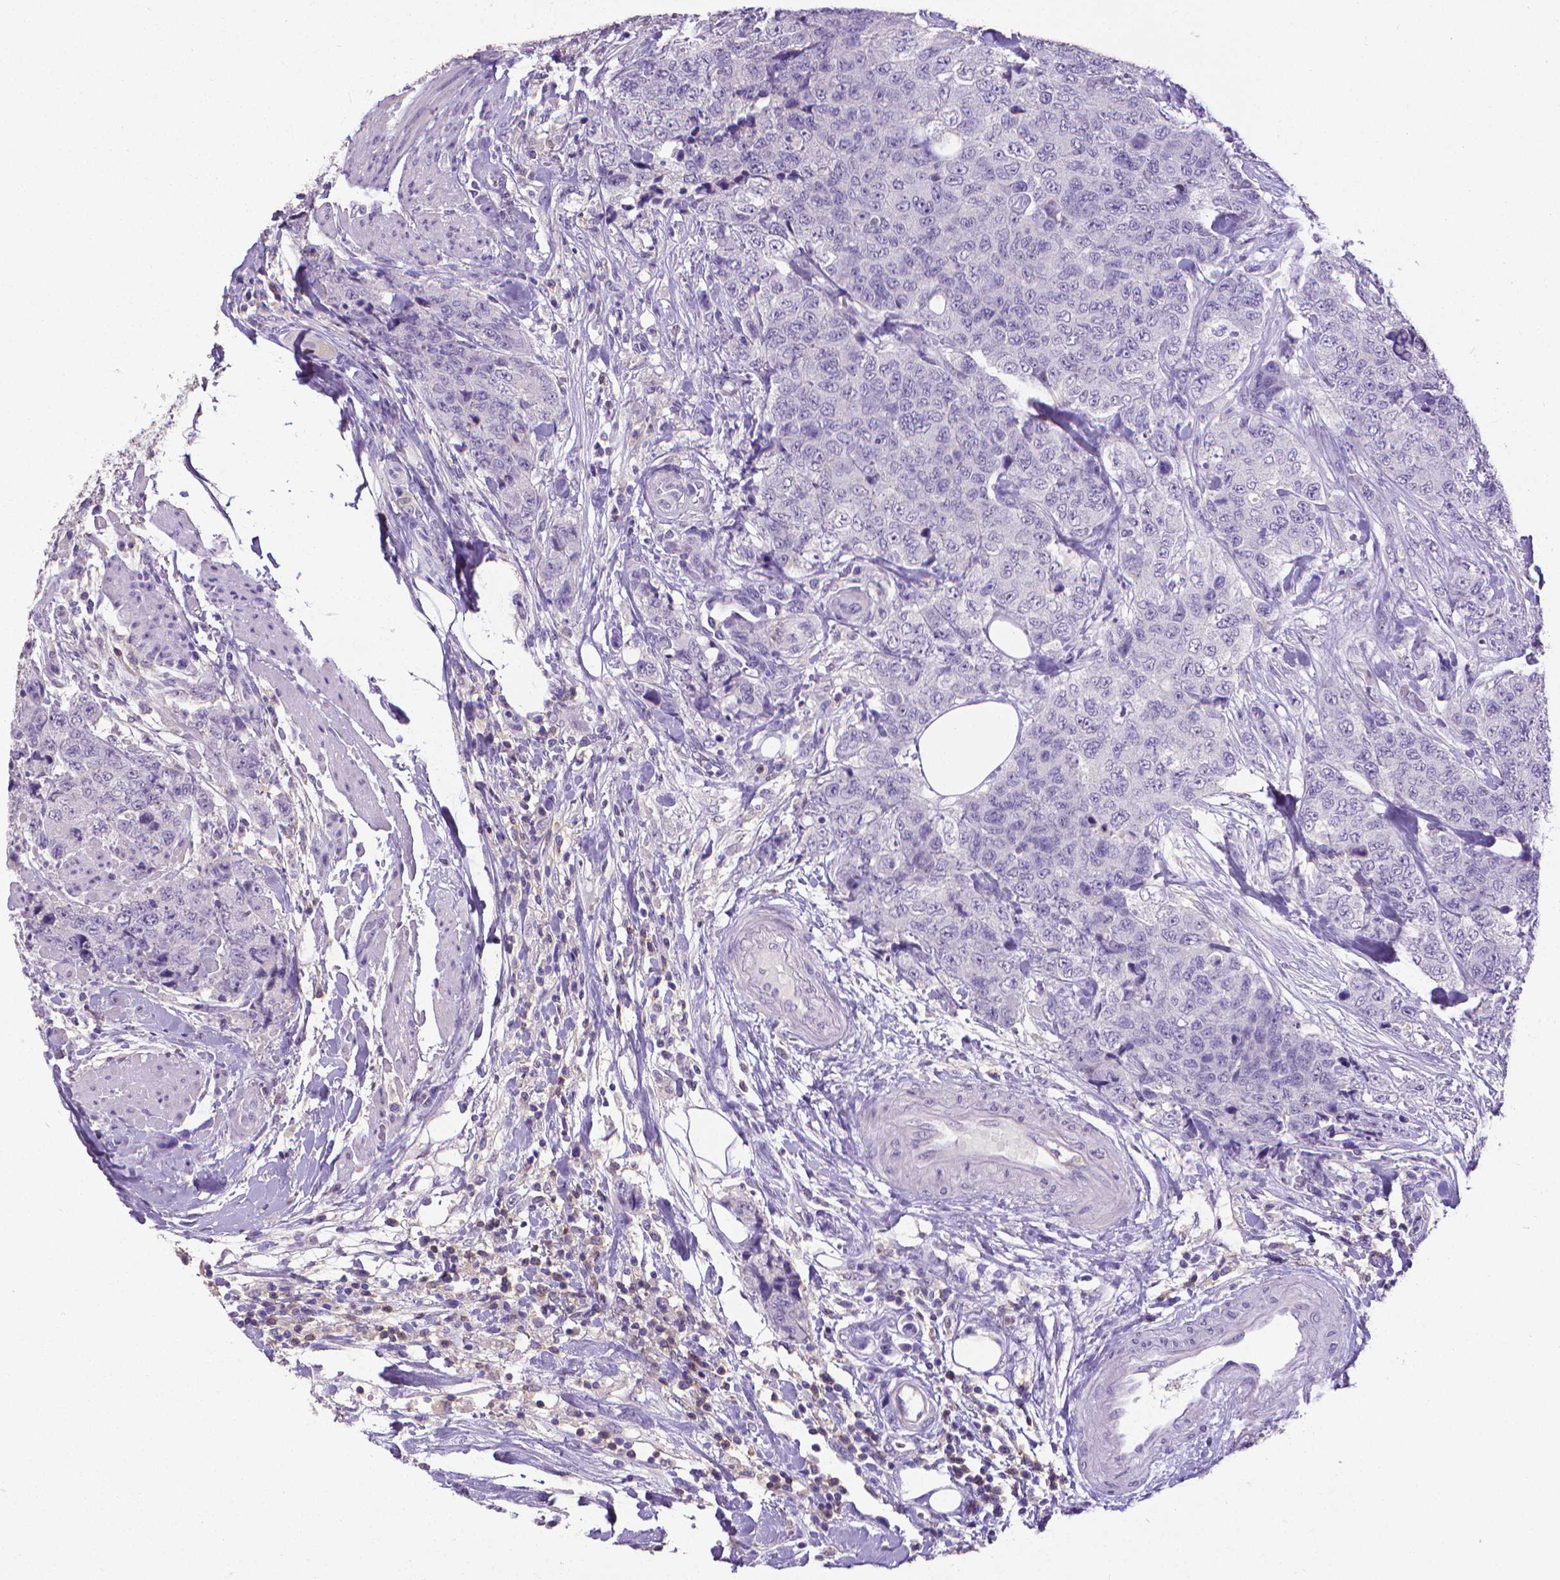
{"staining": {"intensity": "negative", "quantity": "none", "location": "none"}, "tissue": "urothelial cancer", "cell_type": "Tumor cells", "image_type": "cancer", "snomed": [{"axis": "morphology", "description": "Urothelial carcinoma, High grade"}, {"axis": "topography", "description": "Urinary bladder"}], "caption": "Immunohistochemistry (IHC) histopathology image of urothelial cancer stained for a protein (brown), which demonstrates no staining in tumor cells. The staining was performed using DAB (3,3'-diaminobenzidine) to visualize the protein expression in brown, while the nuclei were stained in blue with hematoxylin (Magnification: 20x).", "gene": "CD4", "patient": {"sex": "female", "age": 78}}